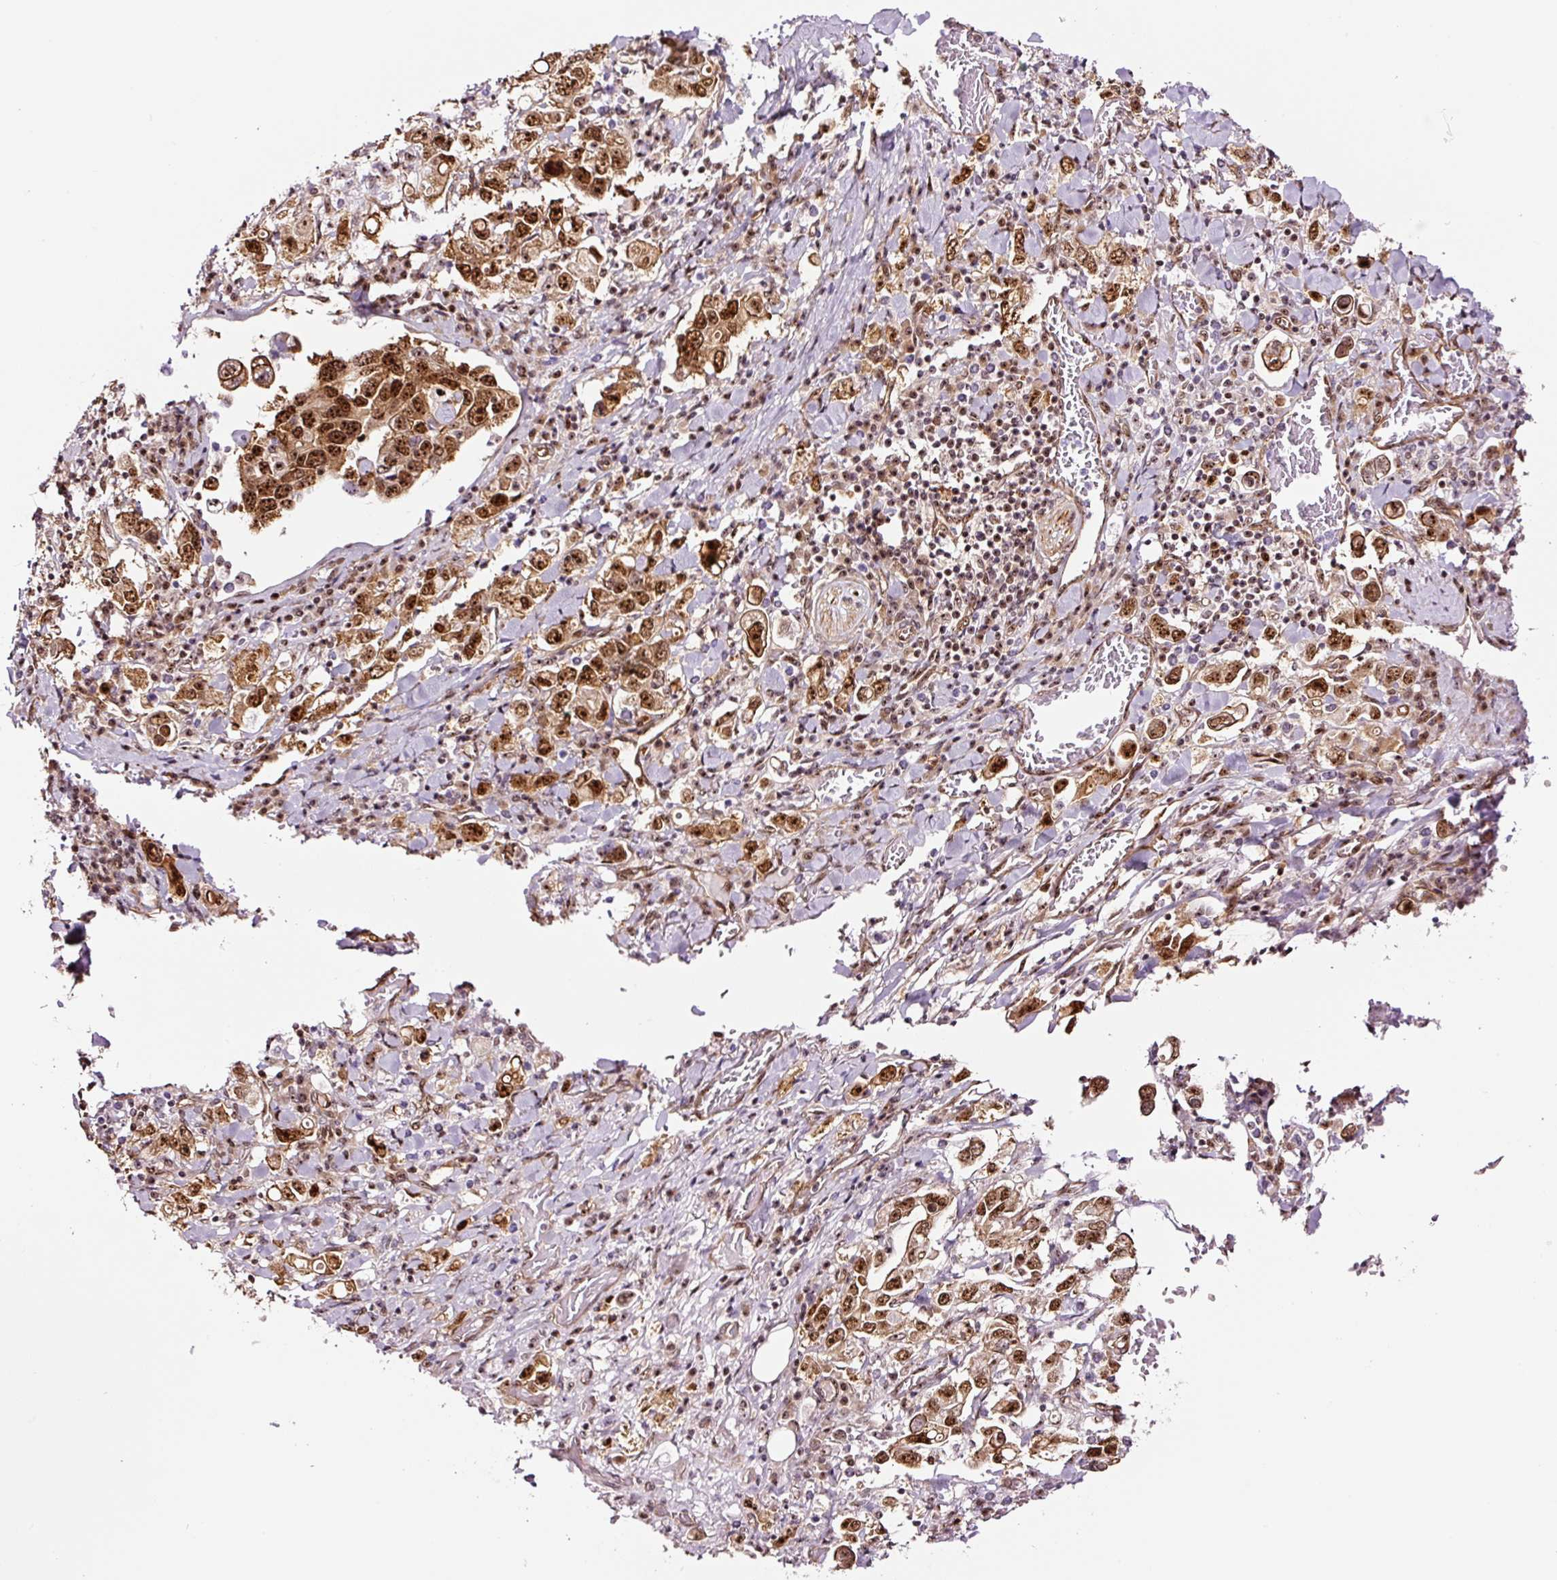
{"staining": {"intensity": "strong", "quantity": ">75%", "location": "cytoplasmic/membranous,nuclear"}, "tissue": "stomach cancer", "cell_type": "Tumor cells", "image_type": "cancer", "snomed": [{"axis": "morphology", "description": "Adenocarcinoma, NOS"}, {"axis": "topography", "description": "Stomach, upper"}], "caption": "Stomach cancer (adenocarcinoma) stained with immunohistochemistry reveals strong cytoplasmic/membranous and nuclear staining in approximately >75% of tumor cells. (brown staining indicates protein expression, while blue staining denotes nuclei).", "gene": "GNL3", "patient": {"sex": "male", "age": 62}}